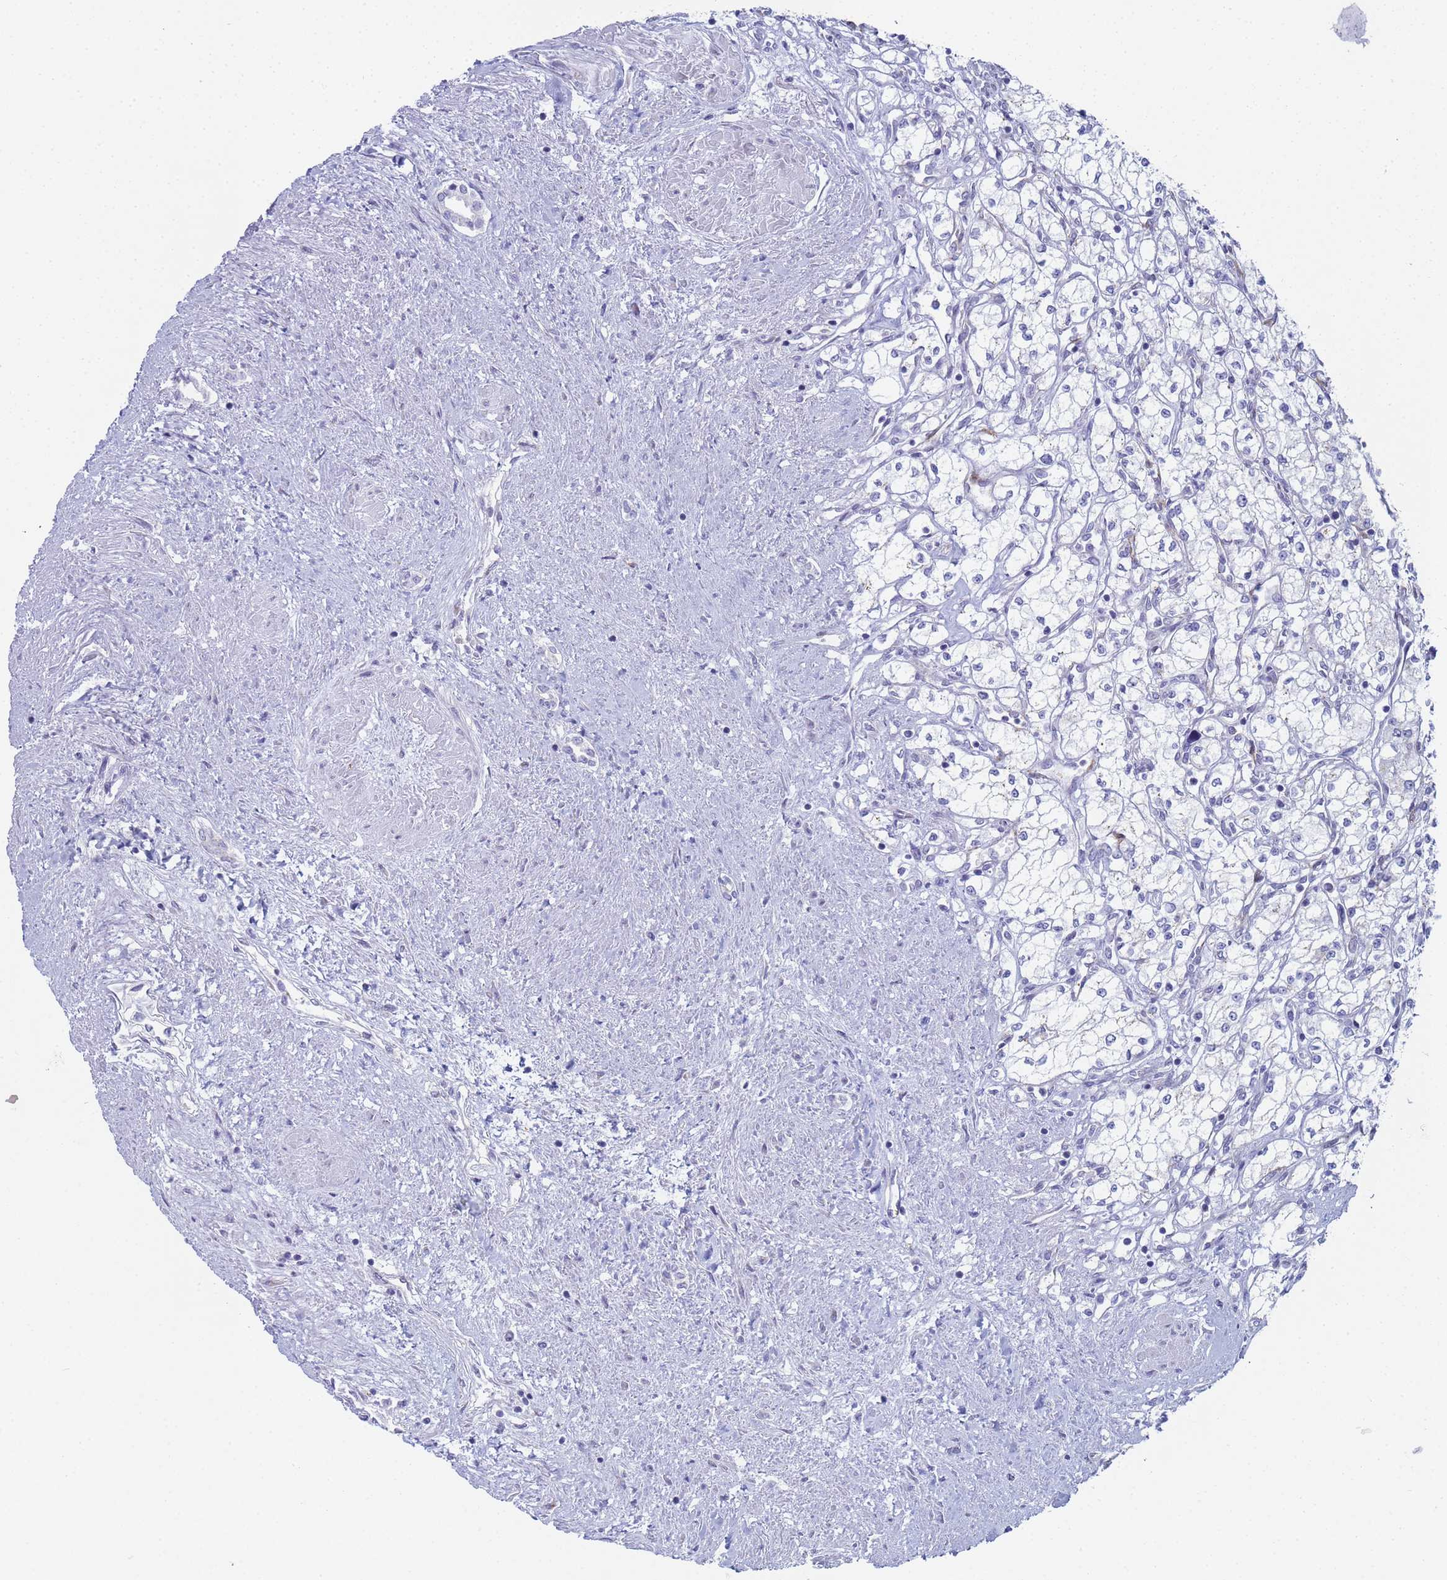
{"staining": {"intensity": "negative", "quantity": "none", "location": "none"}, "tissue": "renal cancer", "cell_type": "Tumor cells", "image_type": "cancer", "snomed": [{"axis": "morphology", "description": "Adenocarcinoma, NOS"}, {"axis": "topography", "description": "Kidney"}], "caption": "Immunohistochemical staining of human renal adenocarcinoma reveals no significant staining in tumor cells.", "gene": "CR1", "patient": {"sex": "male", "age": 59}}